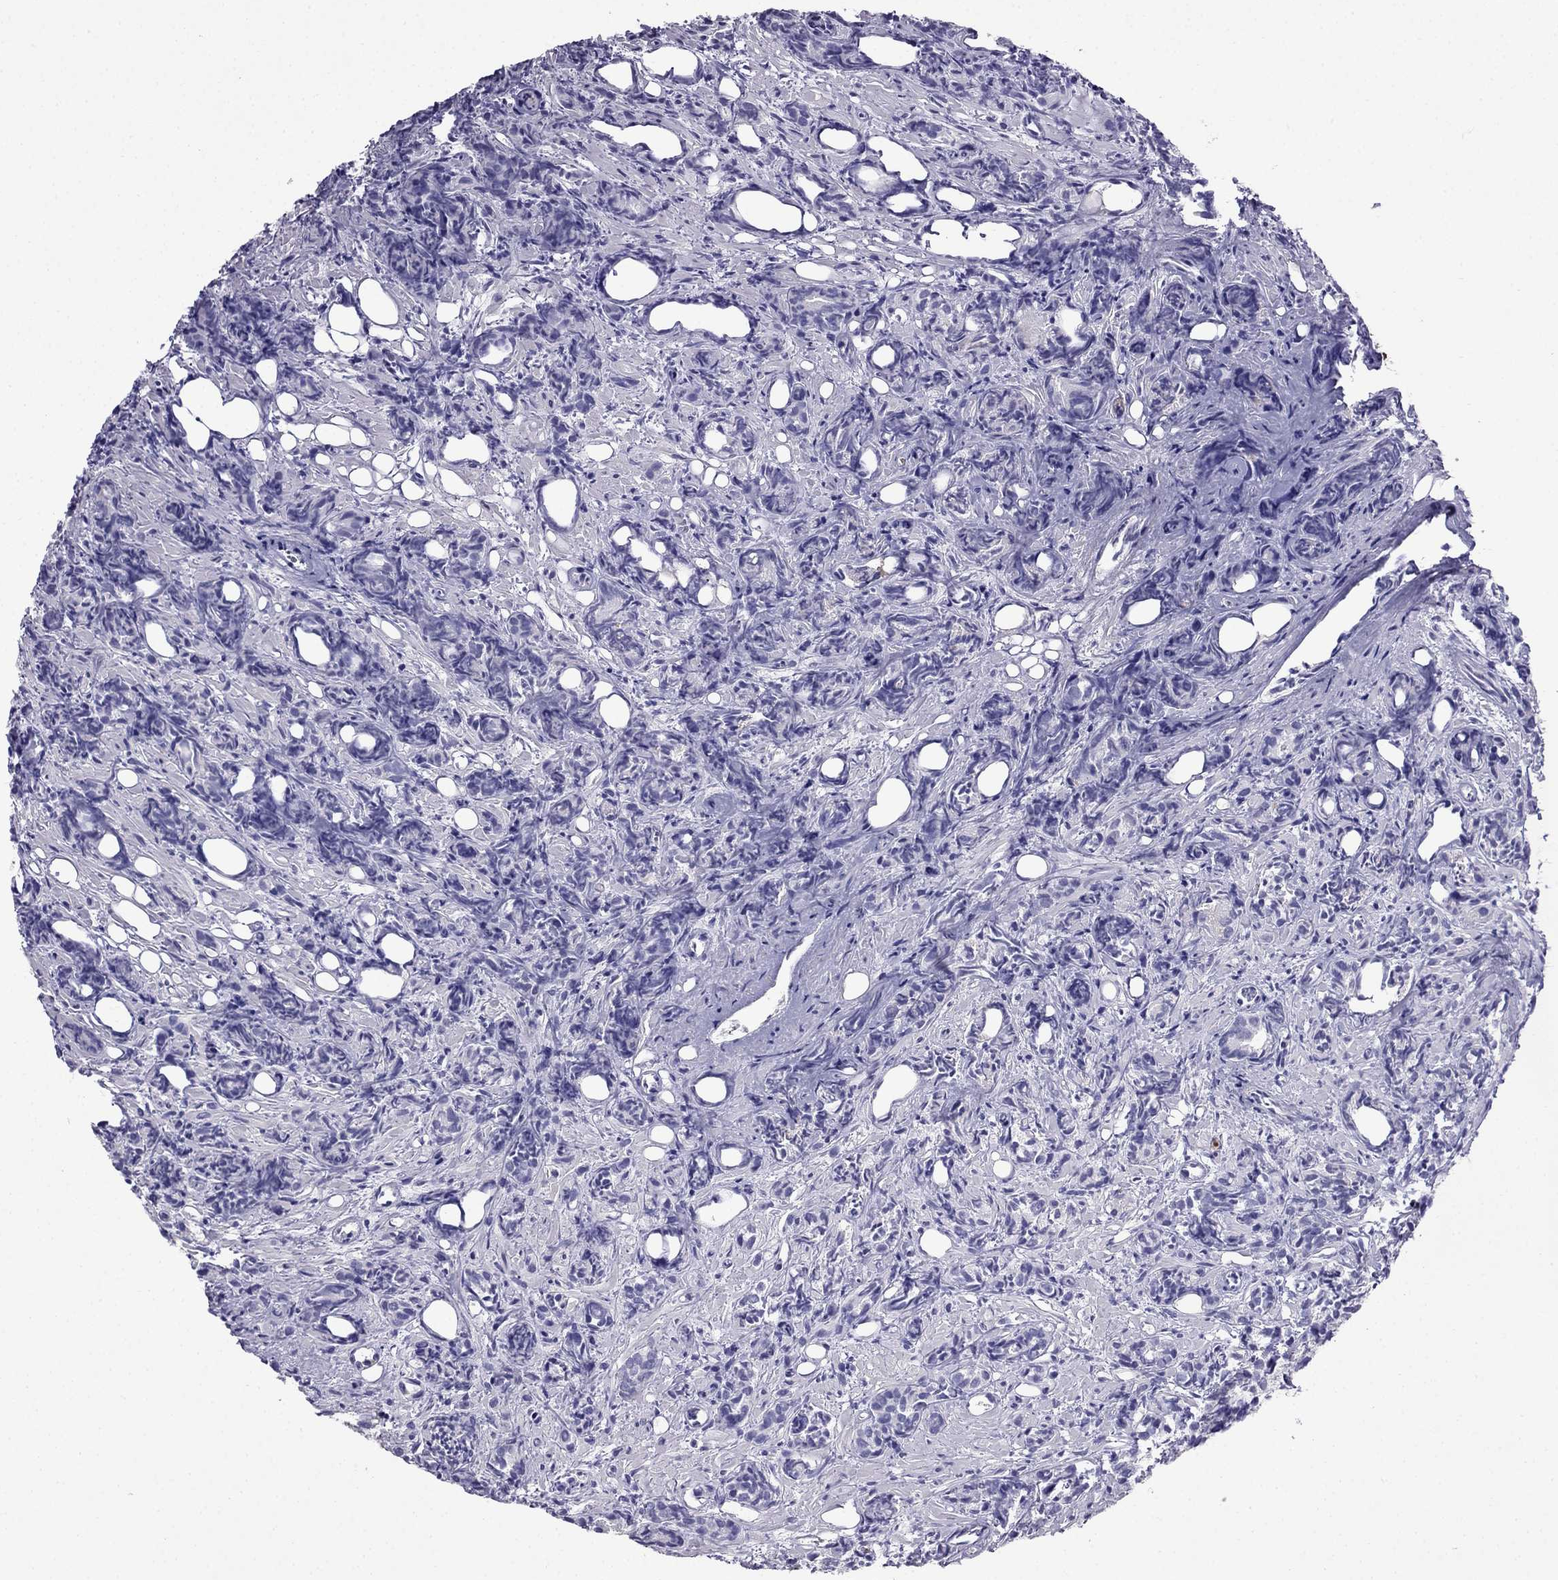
{"staining": {"intensity": "negative", "quantity": "none", "location": "none"}, "tissue": "prostate cancer", "cell_type": "Tumor cells", "image_type": "cancer", "snomed": [{"axis": "morphology", "description": "Adenocarcinoma, High grade"}, {"axis": "topography", "description": "Prostate"}], "caption": "High magnification brightfield microscopy of adenocarcinoma (high-grade) (prostate) stained with DAB (3,3'-diaminobenzidine) (brown) and counterstained with hematoxylin (blue): tumor cells show no significant staining.", "gene": "CDHR4", "patient": {"sex": "male", "age": 84}}